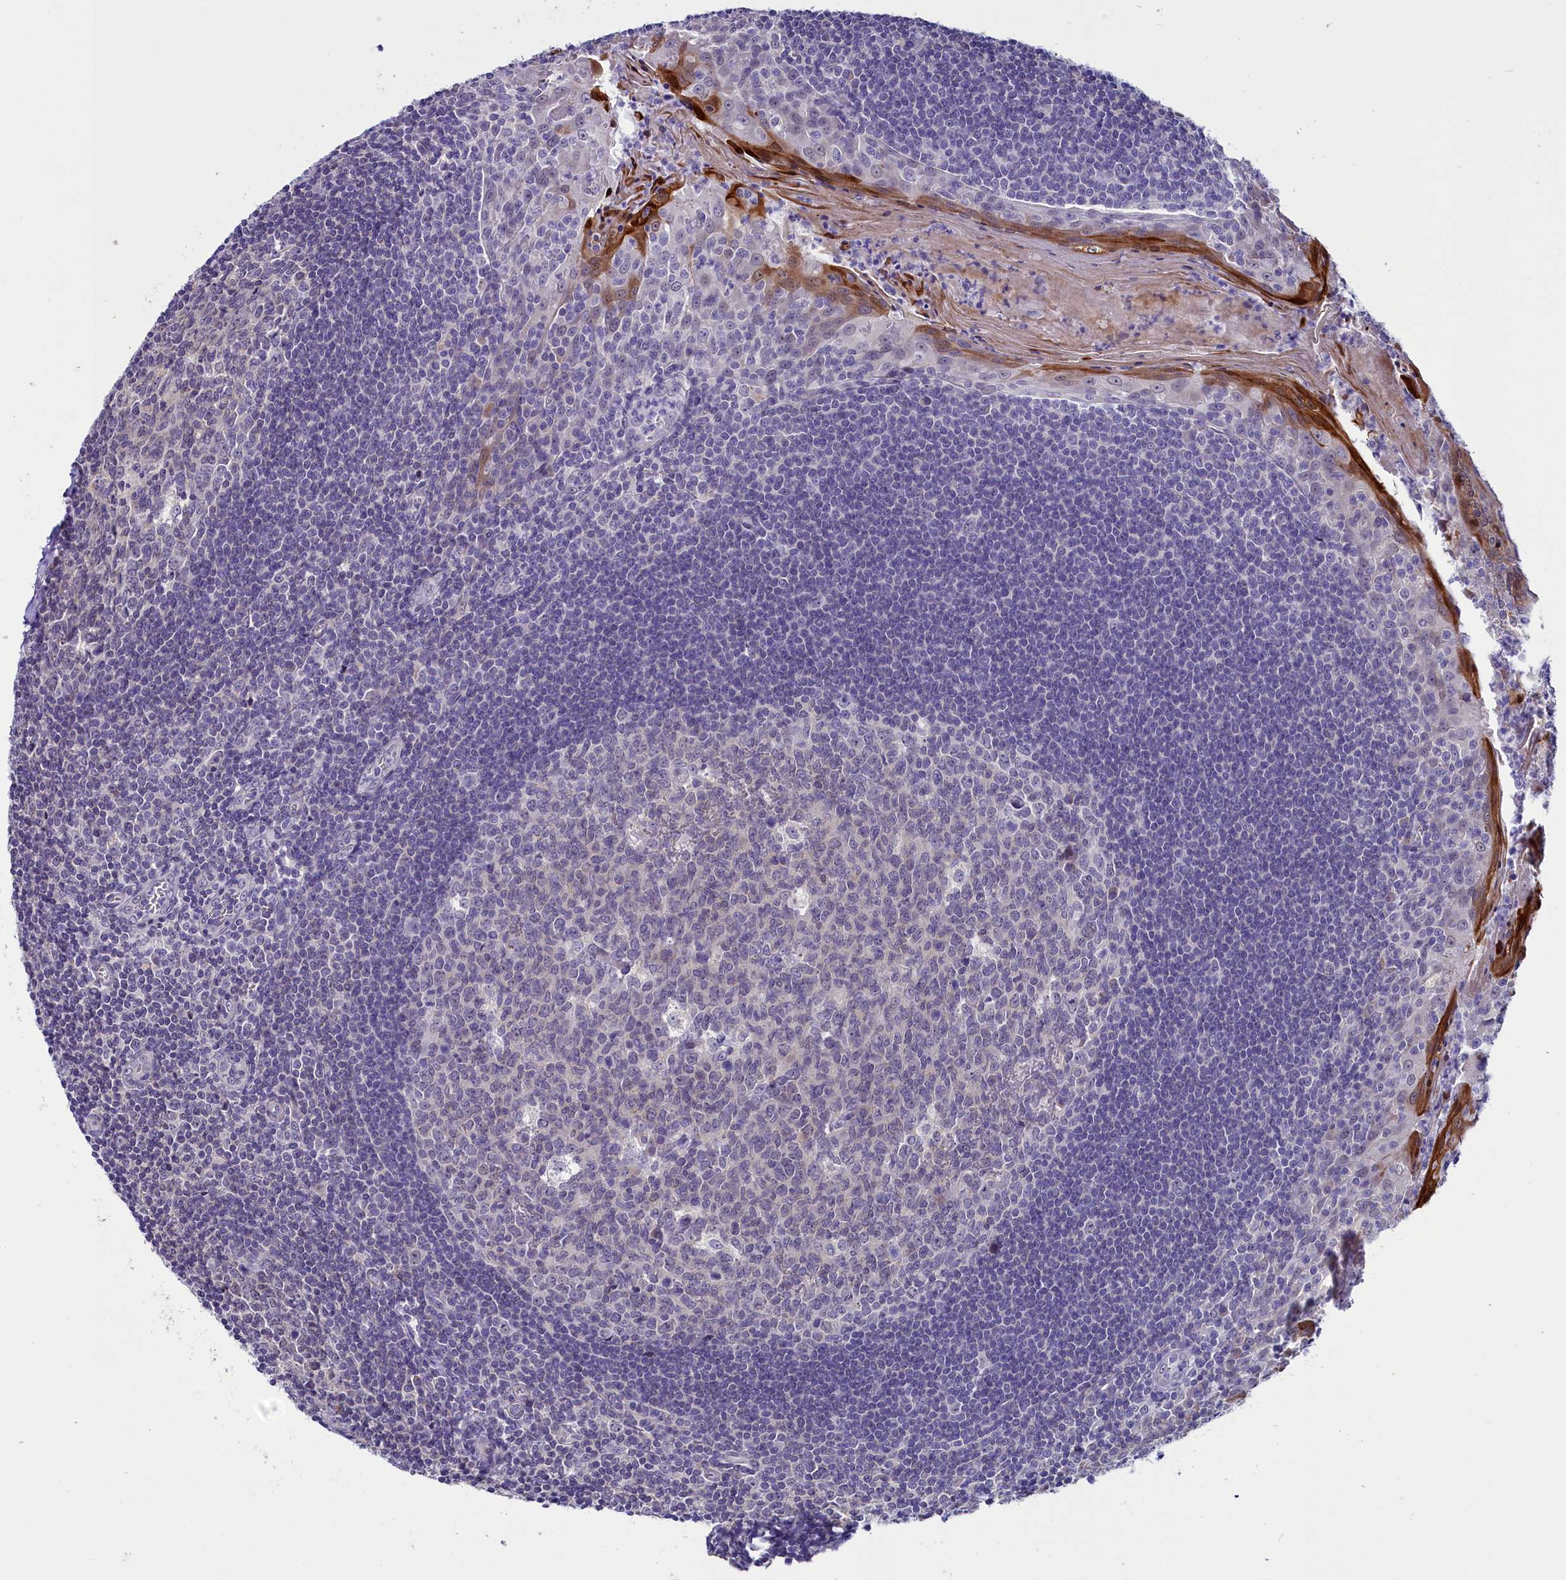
{"staining": {"intensity": "negative", "quantity": "none", "location": "none"}, "tissue": "tonsil", "cell_type": "Germinal center cells", "image_type": "normal", "snomed": [{"axis": "morphology", "description": "Normal tissue, NOS"}, {"axis": "topography", "description": "Tonsil"}], "caption": "Immunohistochemistry (IHC) histopathology image of benign tonsil stained for a protein (brown), which exhibits no staining in germinal center cells.", "gene": "SCD5", "patient": {"sex": "male", "age": 27}}